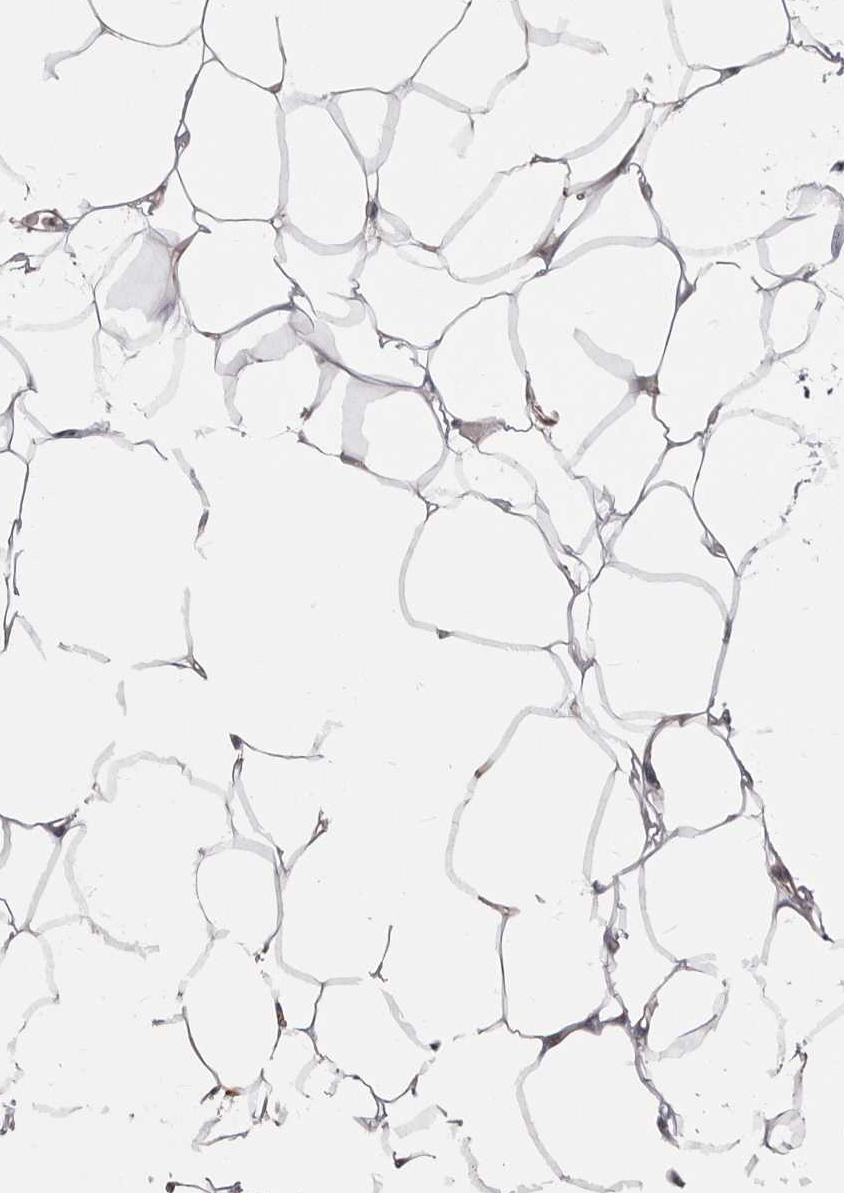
{"staining": {"intensity": "weak", "quantity": ">75%", "location": "cytoplasmic/membranous"}, "tissue": "adipose tissue", "cell_type": "Adipocytes", "image_type": "normal", "snomed": [{"axis": "morphology", "description": "Normal tissue, NOS"}, {"axis": "topography", "description": "Breast"}], "caption": "A low amount of weak cytoplasmic/membranous positivity is seen in approximately >75% of adipocytes in unremarkable adipose tissue.", "gene": "ENAH", "patient": {"sex": "female", "age": 23}}